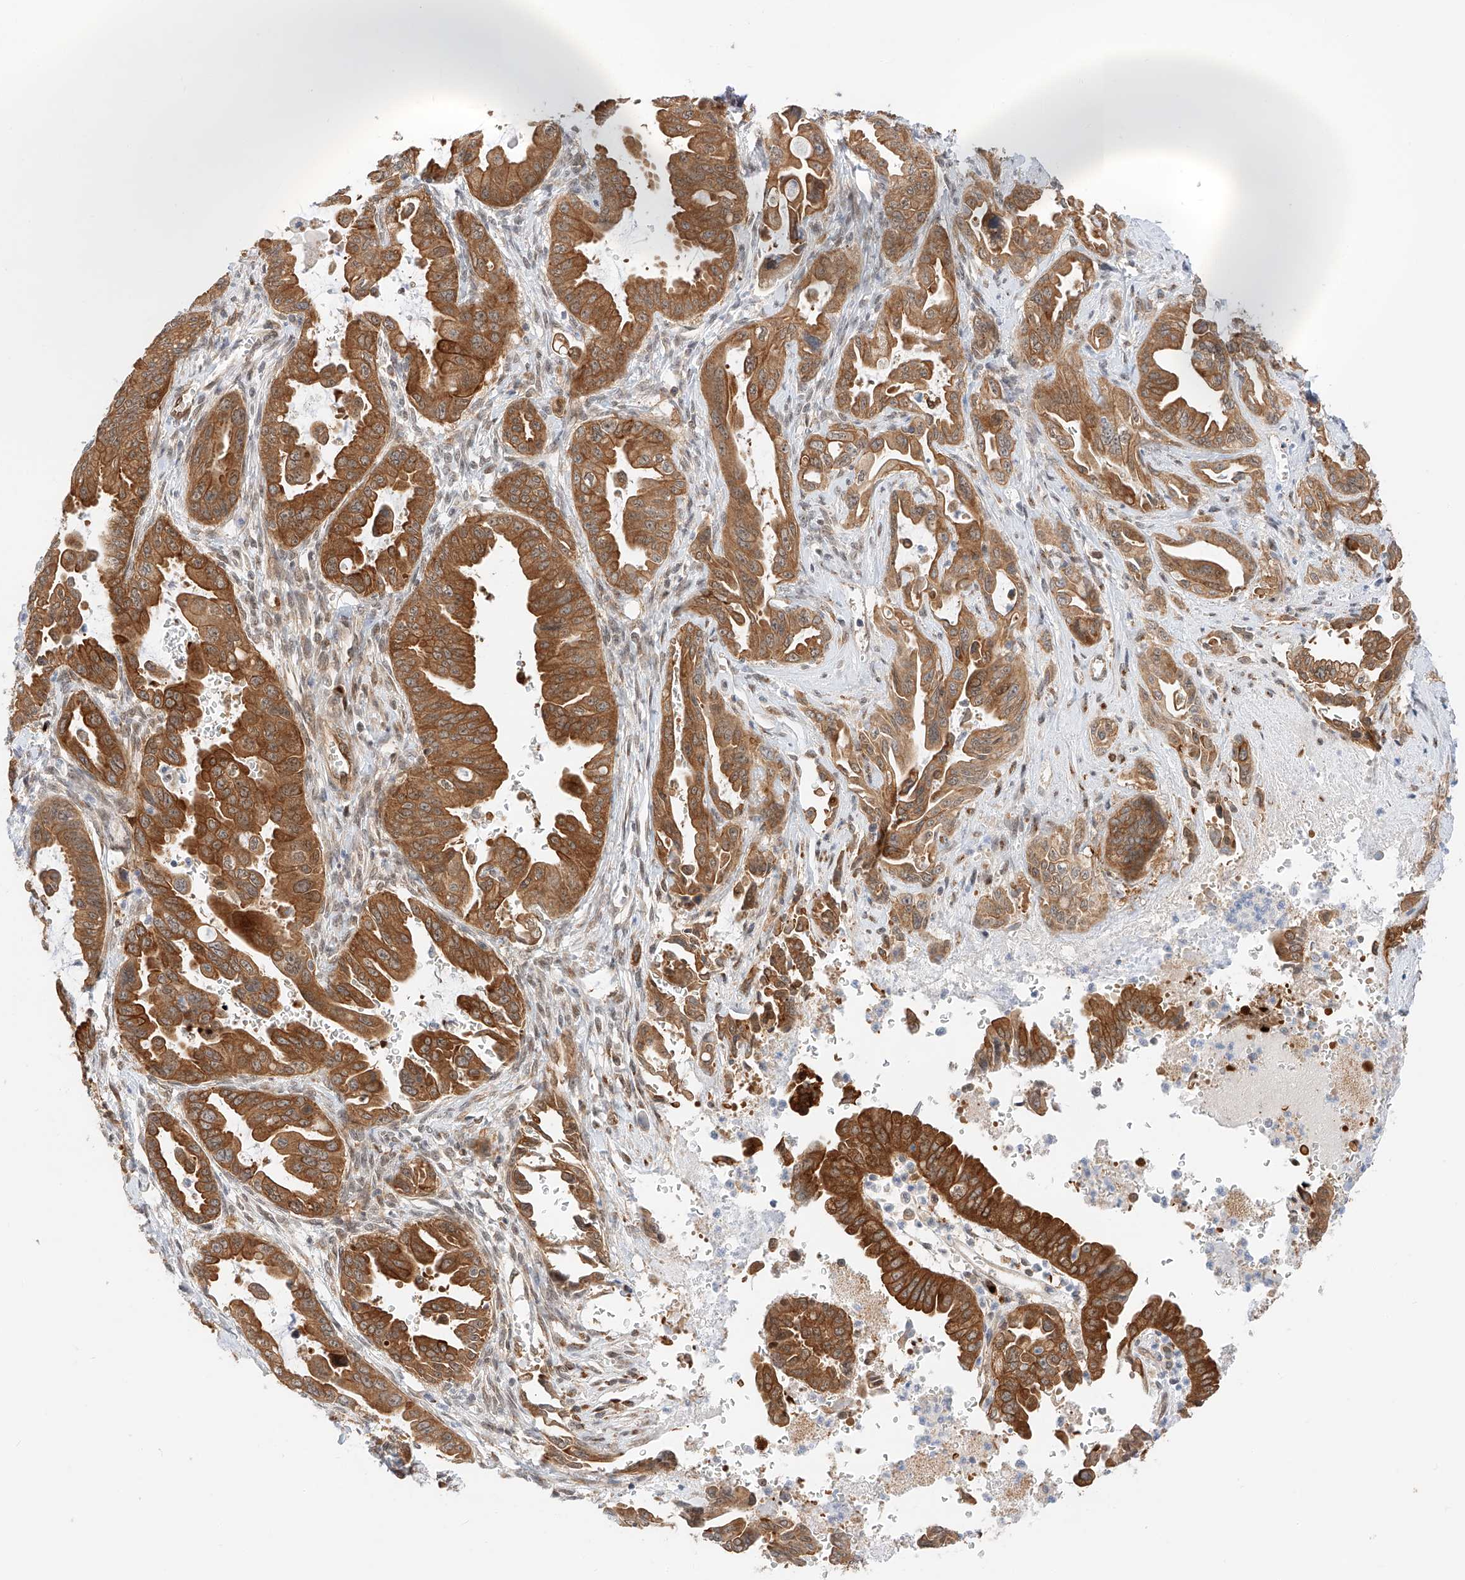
{"staining": {"intensity": "strong", "quantity": ">75%", "location": "cytoplasmic/membranous"}, "tissue": "pancreatic cancer", "cell_type": "Tumor cells", "image_type": "cancer", "snomed": [{"axis": "morphology", "description": "Adenocarcinoma, NOS"}, {"axis": "topography", "description": "Pancreas"}], "caption": "There is high levels of strong cytoplasmic/membranous expression in tumor cells of adenocarcinoma (pancreatic), as demonstrated by immunohistochemical staining (brown color).", "gene": "CARMIL1", "patient": {"sex": "male", "age": 70}}